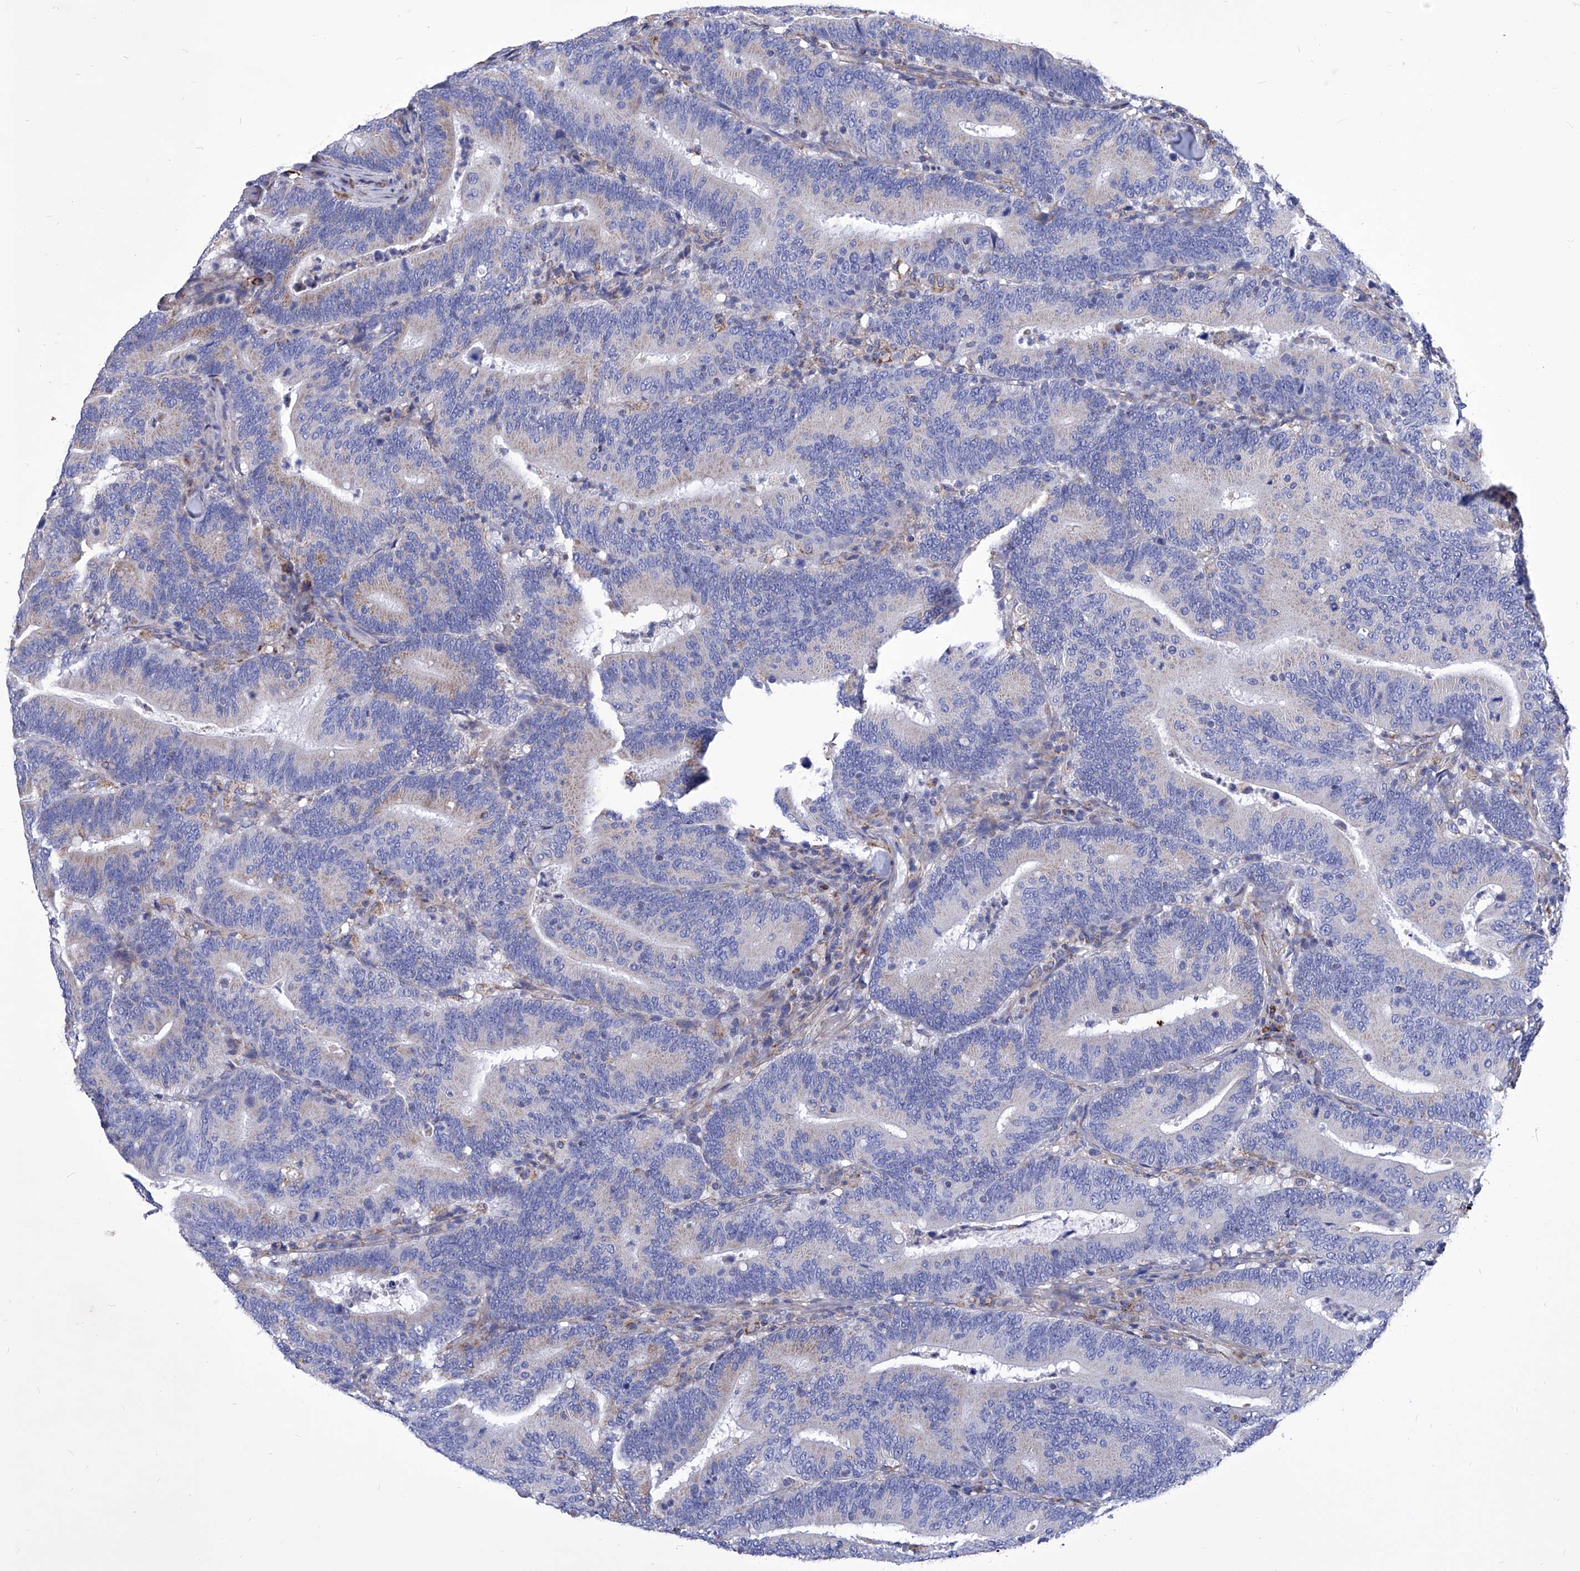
{"staining": {"intensity": "weak", "quantity": "<25%", "location": "cytoplasmic/membranous"}, "tissue": "colorectal cancer", "cell_type": "Tumor cells", "image_type": "cancer", "snomed": [{"axis": "morphology", "description": "Adenocarcinoma, NOS"}, {"axis": "topography", "description": "Colon"}], "caption": "This is an IHC image of colorectal adenocarcinoma. There is no staining in tumor cells.", "gene": "HRNR", "patient": {"sex": "female", "age": 66}}